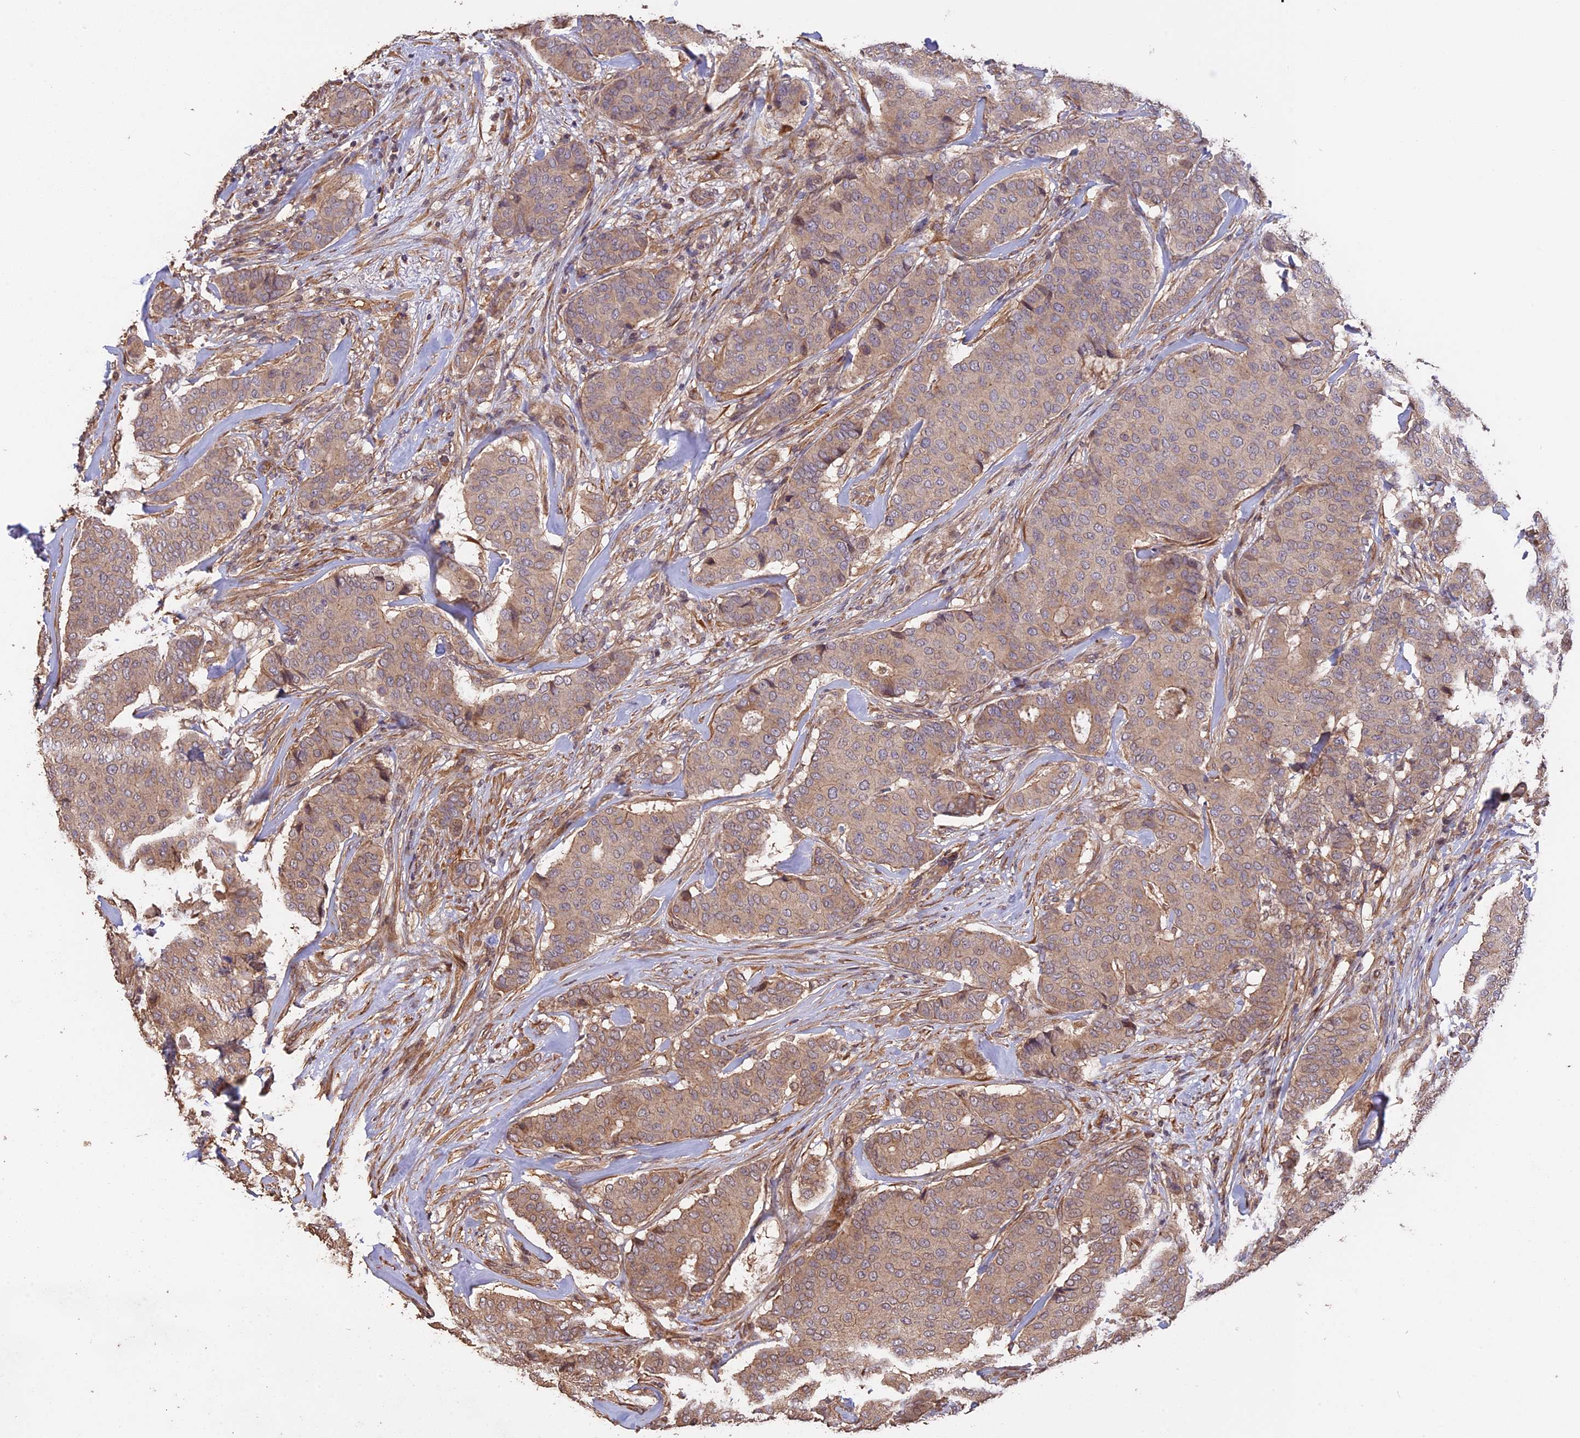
{"staining": {"intensity": "weak", "quantity": ">75%", "location": "cytoplasmic/membranous"}, "tissue": "breast cancer", "cell_type": "Tumor cells", "image_type": "cancer", "snomed": [{"axis": "morphology", "description": "Duct carcinoma"}, {"axis": "topography", "description": "Breast"}], "caption": "A brown stain highlights weak cytoplasmic/membranous positivity of a protein in human breast infiltrating ductal carcinoma tumor cells.", "gene": "RASAL1", "patient": {"sex": "female", "age": 75}}